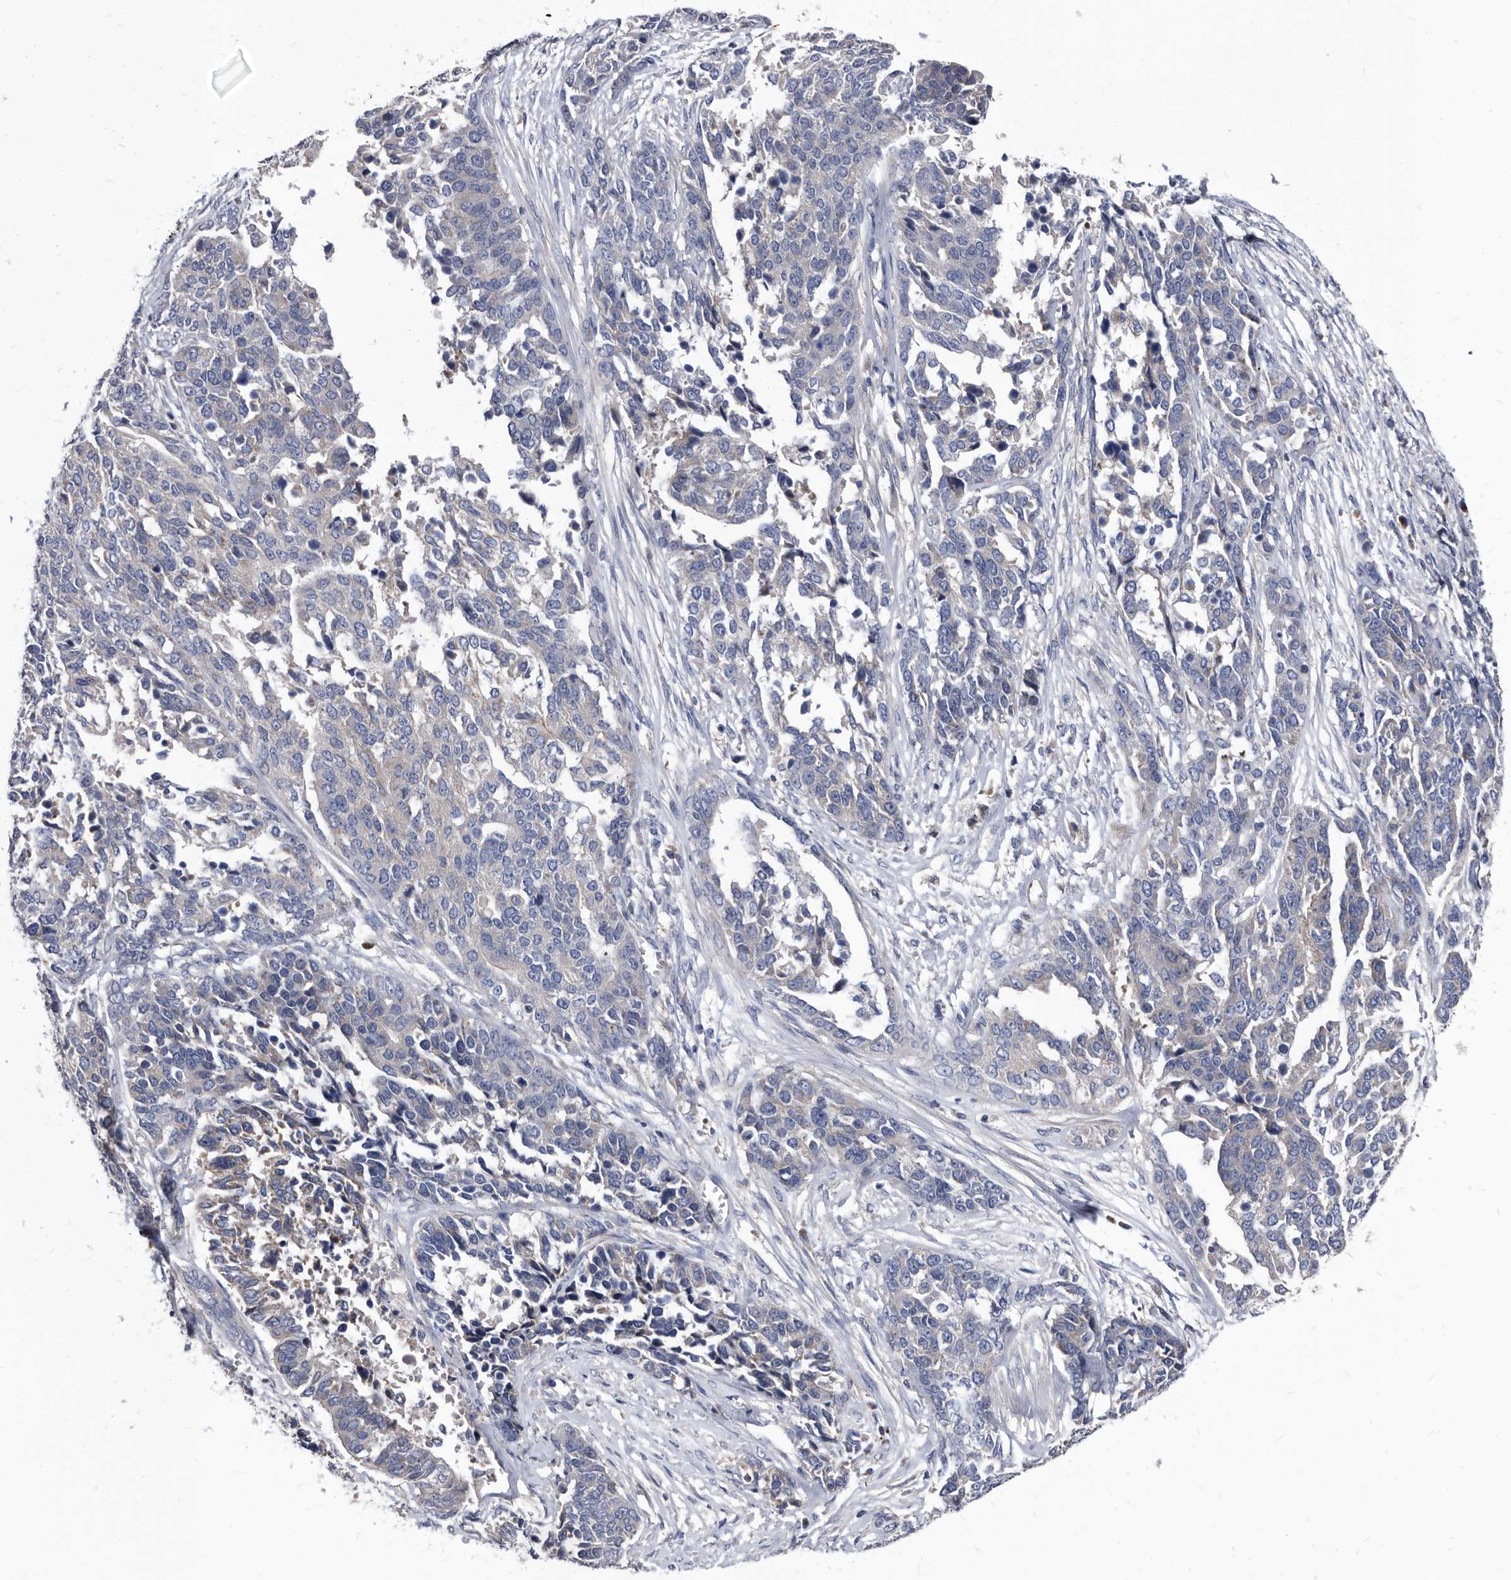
{"staining": {"intensity": "negative", "quantity": "none", "location": "none"}, "tissue": "ovarian cancer", "cell_type": "Tumor cells", "image_type": "cancer", "snomed": [{"axis": "morphology", "description": "Cystadenocarcinoma, serous, NOS"}, {"axis": "topography", "description": "Ovary"}], "caption": "An immunohistochemistry (IHC) image of ovarian cancer (serous cystadenocarcinoma) is shown. There is no staining in tumor cells of ovarian cancer (serous cystadenocarcinoma).", "gene": "DTNBP1", "patient": {"sex": "female", "age": 44}}